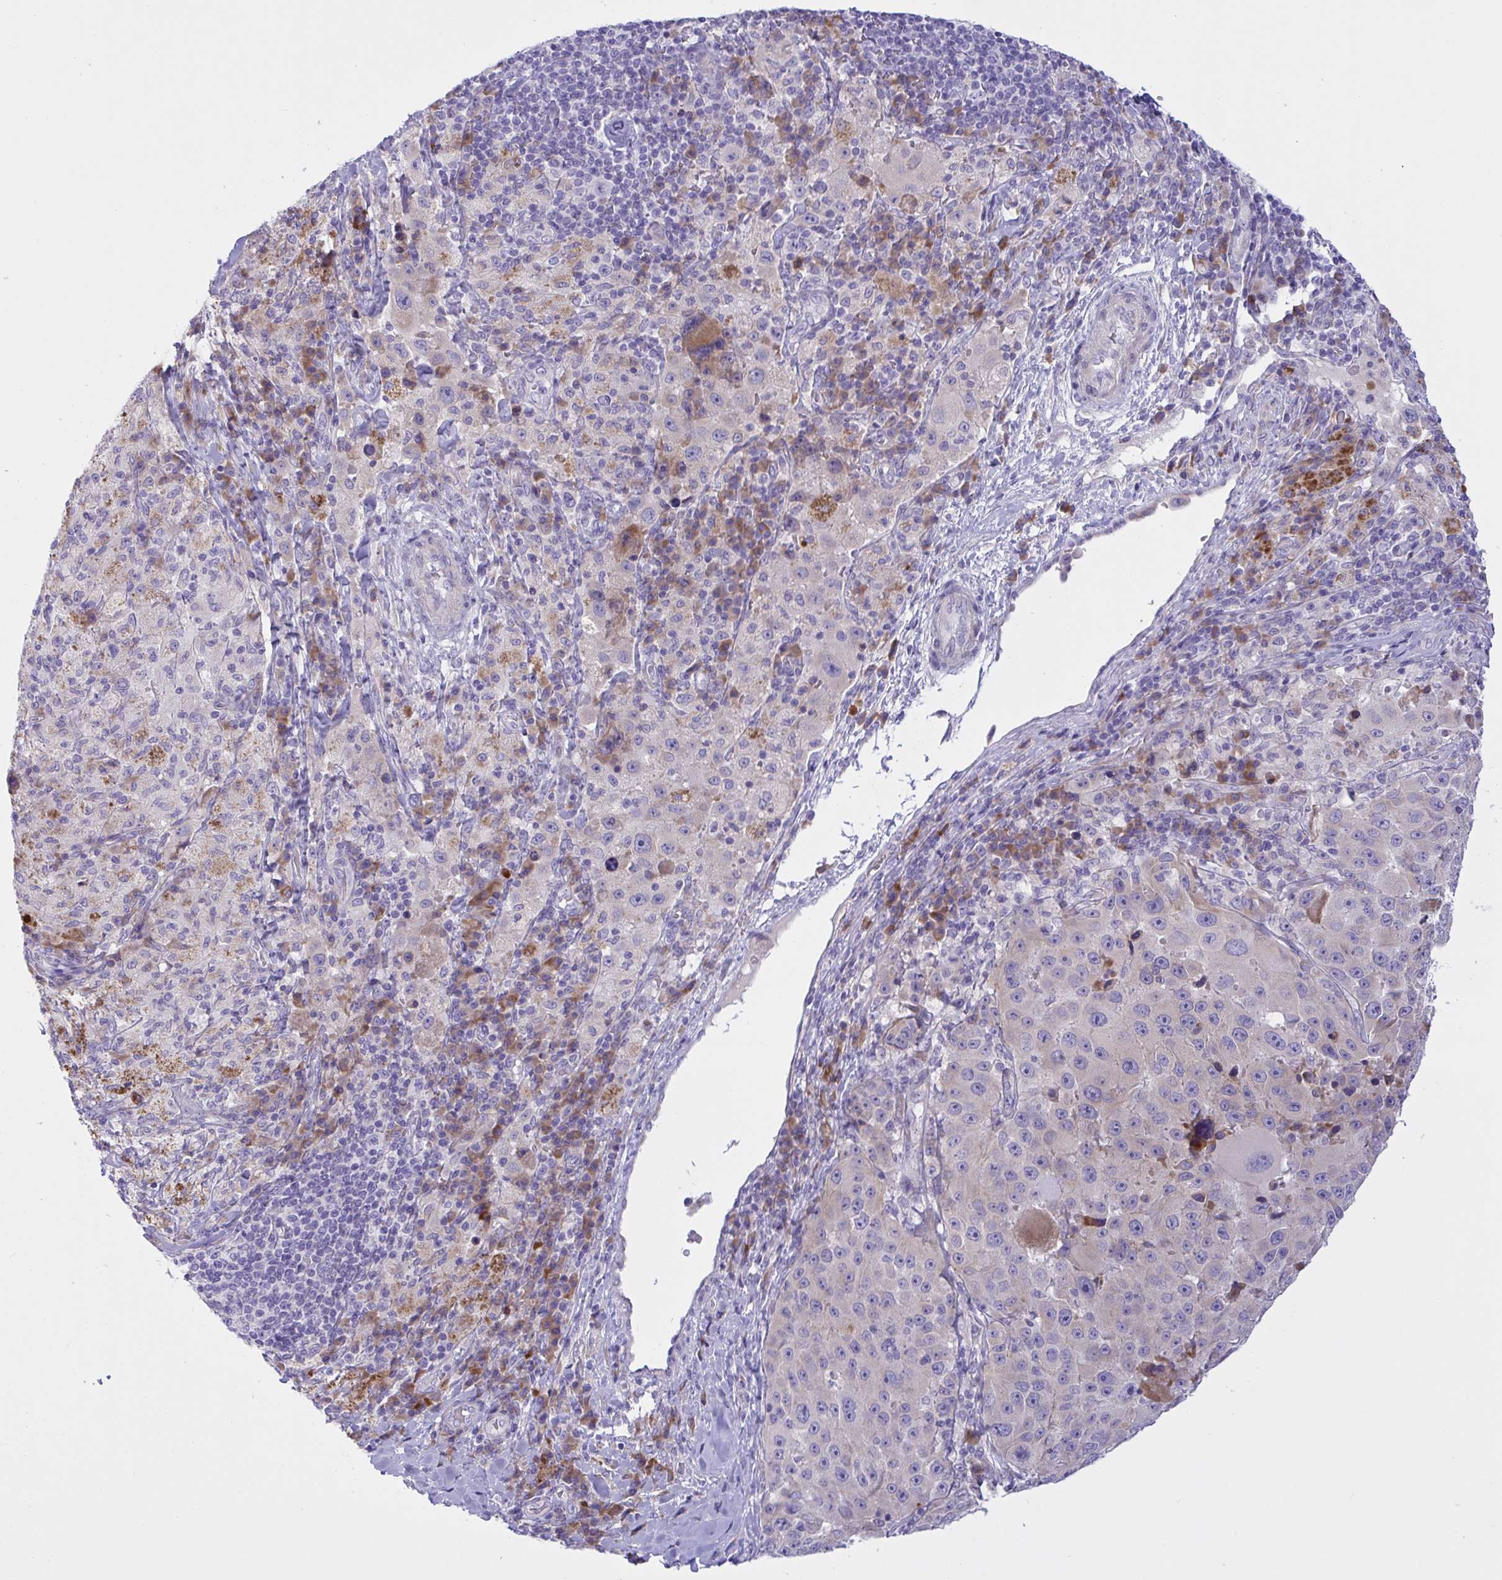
{"staining": {"intensity": "weak", "quantity": "<25%", "location": "cytoplasmic/membranous"}, "tissue": "melanoma", "cell_type": "Tumor cells", "image_type": "cancer", "snomed": [{"axis": "morphology", "description": "Malignant melanoma, Metastatic site"}, {"axis": "topography", "description": "Lymph node"}], "caption": "Malignant melanoma (metastatic site) was stained to show a protein in brown. There is no significant staining in tumor cells.", "gene": "FAM86B1", "patient": {"sex": "male", "age": 62}}